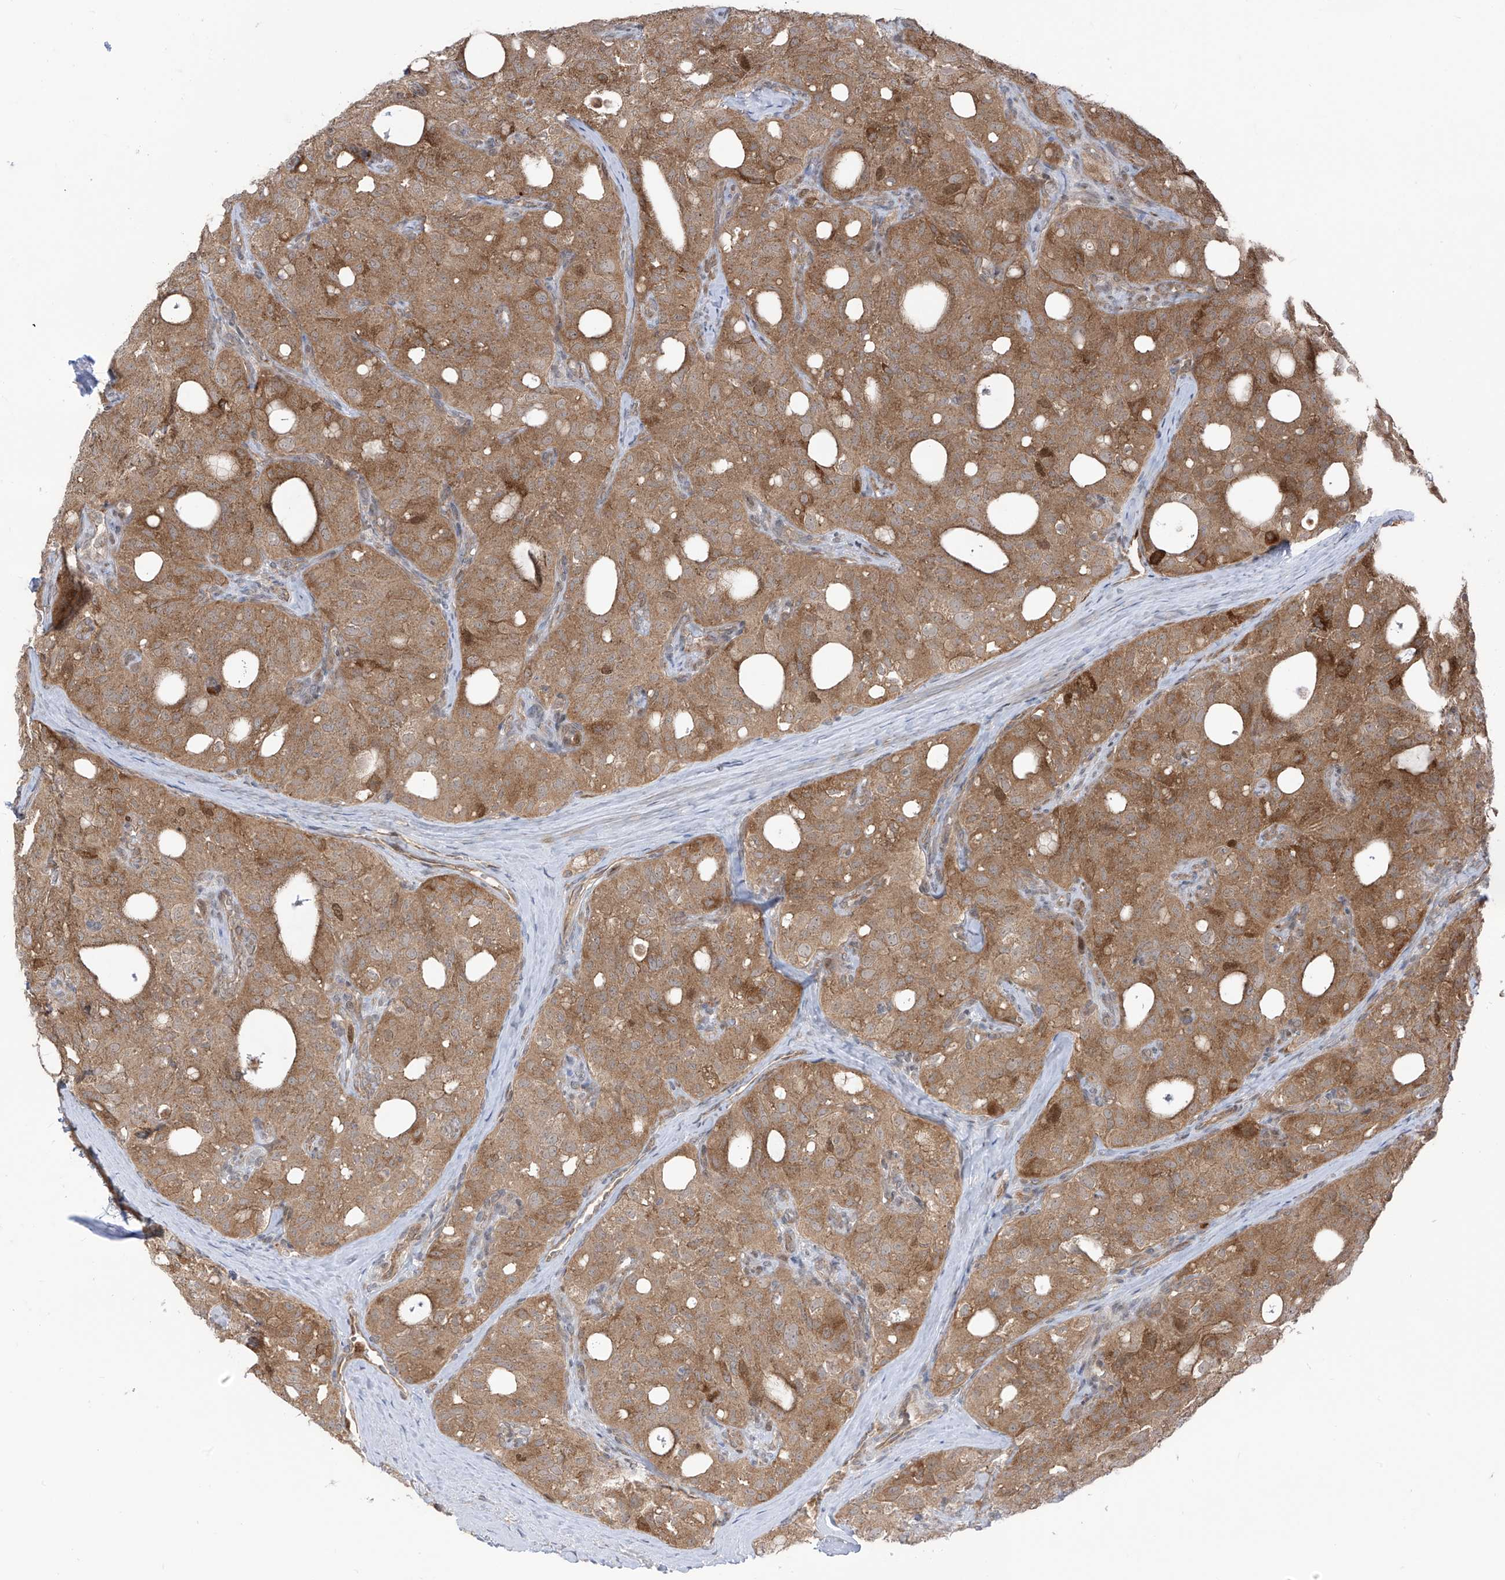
{"staining": {"intensity": "moderate", "quantity": ">75%", "location": "cytoplasmic/membranous"}, "tissue": "thyroid cancer", "cell_type": "Tumor cells", "image_type": "cancer", "snomed": [{"axis": "morphology", "description": "Follicular adenoma carcinoma, NOS"}, {"axis": "topography", "description": "Thyroid gland"}], "caption": "The photomicrograph reveals staining of thyroid cancer (follicular adenoma carcinoma), revealing moderate cytoplasmic/membranous protein positivity (brown color) within tumor cells. (Brightfield microscopy of DAB IHC at high magnification).", "gene": "PDE11A", "patient": {"sex": "male", "age": 75}}